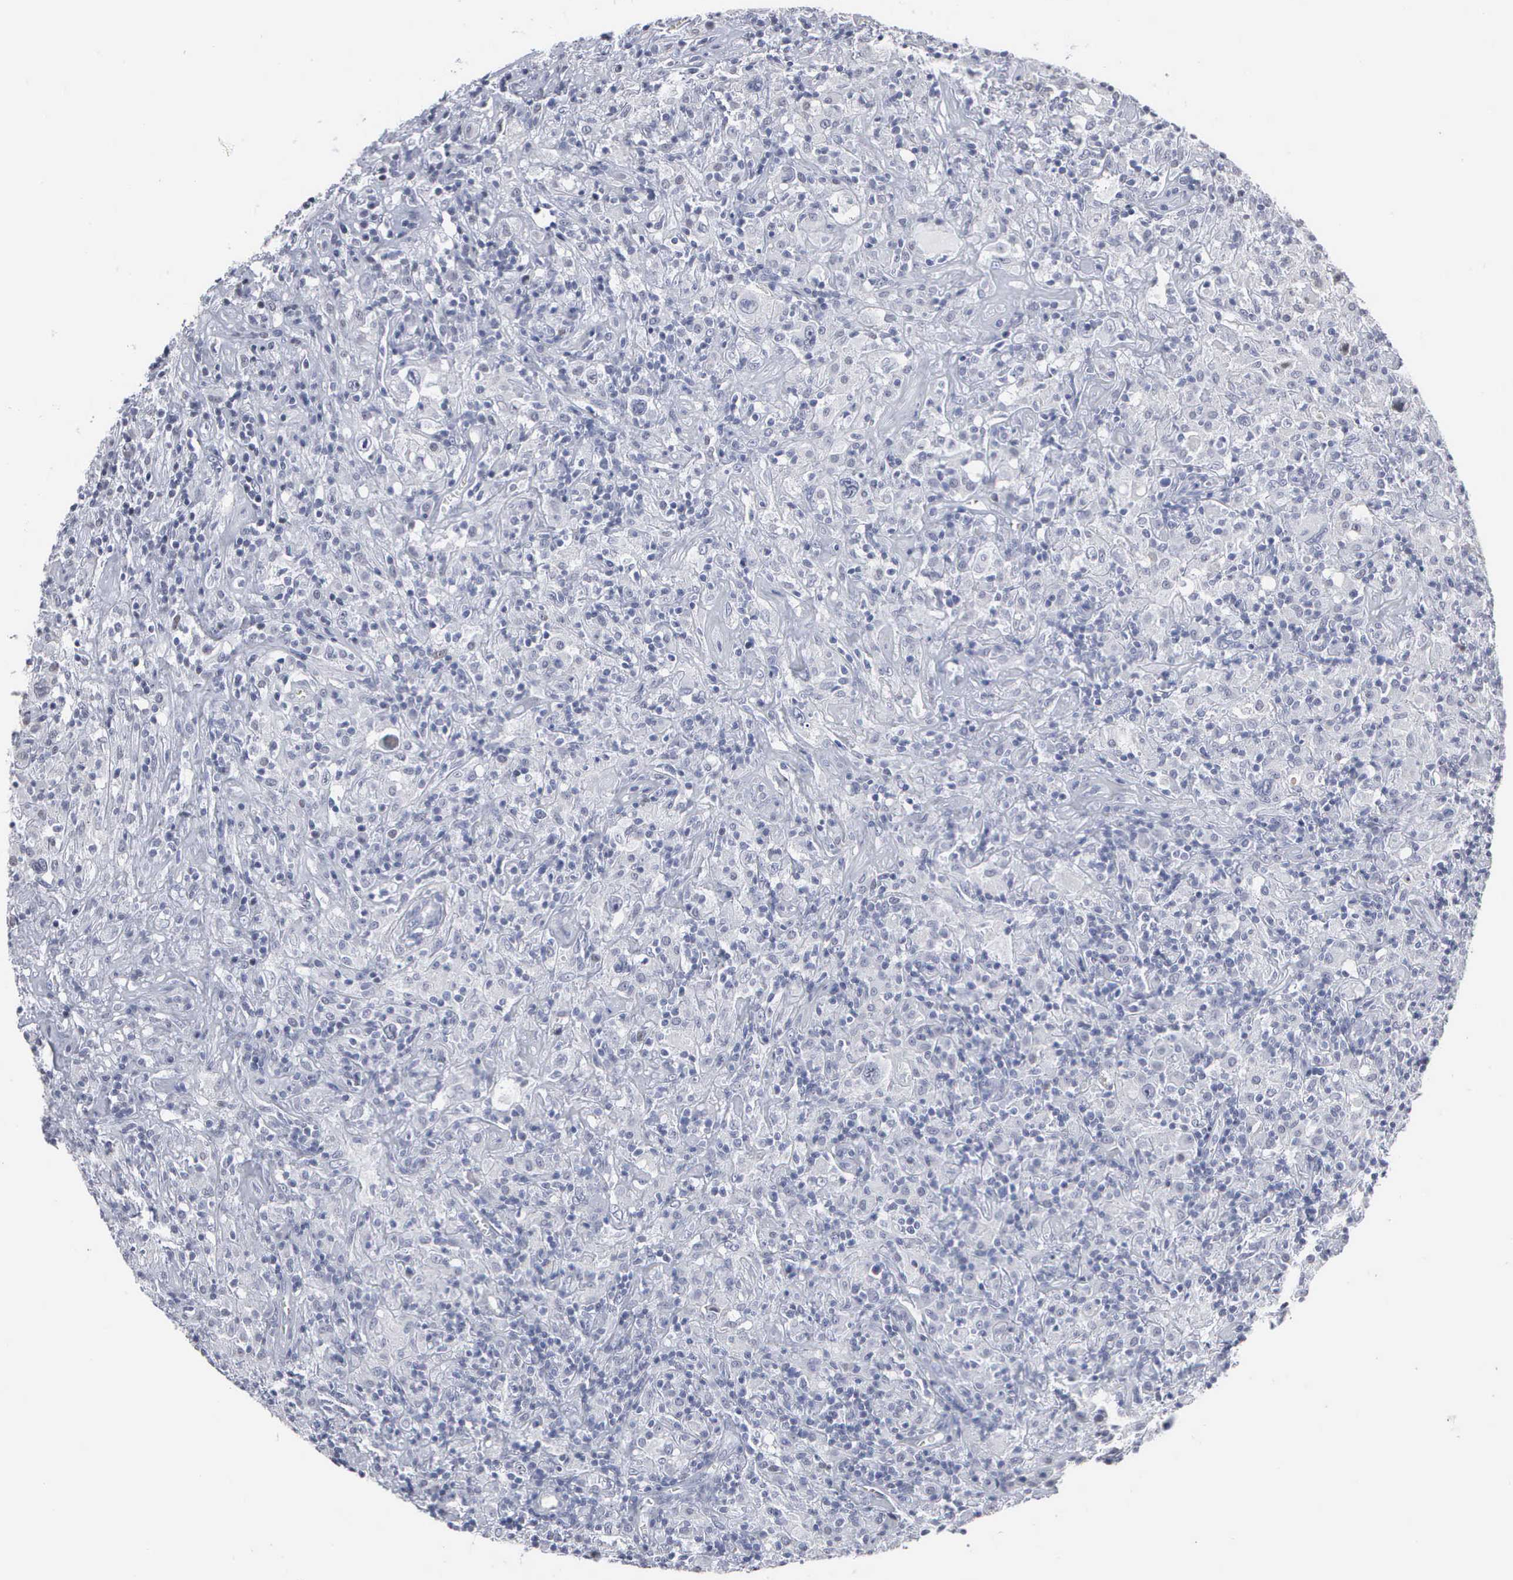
{"staining": {"intensity": "negative", "quantity": "none", "location": "none"}, "tissue": "lymphoma", "cell_type": "Tumor cells", "image_type": "cancer", "snomed": [{"axis": "morphology", "description": "Hodgkin's disease, NOS"}, {"axis": "topography", "description": "Lymph node"}], "caption": "DAB immunohistochemical staining of human Hodgkin's disease displays no significant staining in tumor cells.", "gene": "SPIN3", "patient": {"sex": "male", "age": 46}}